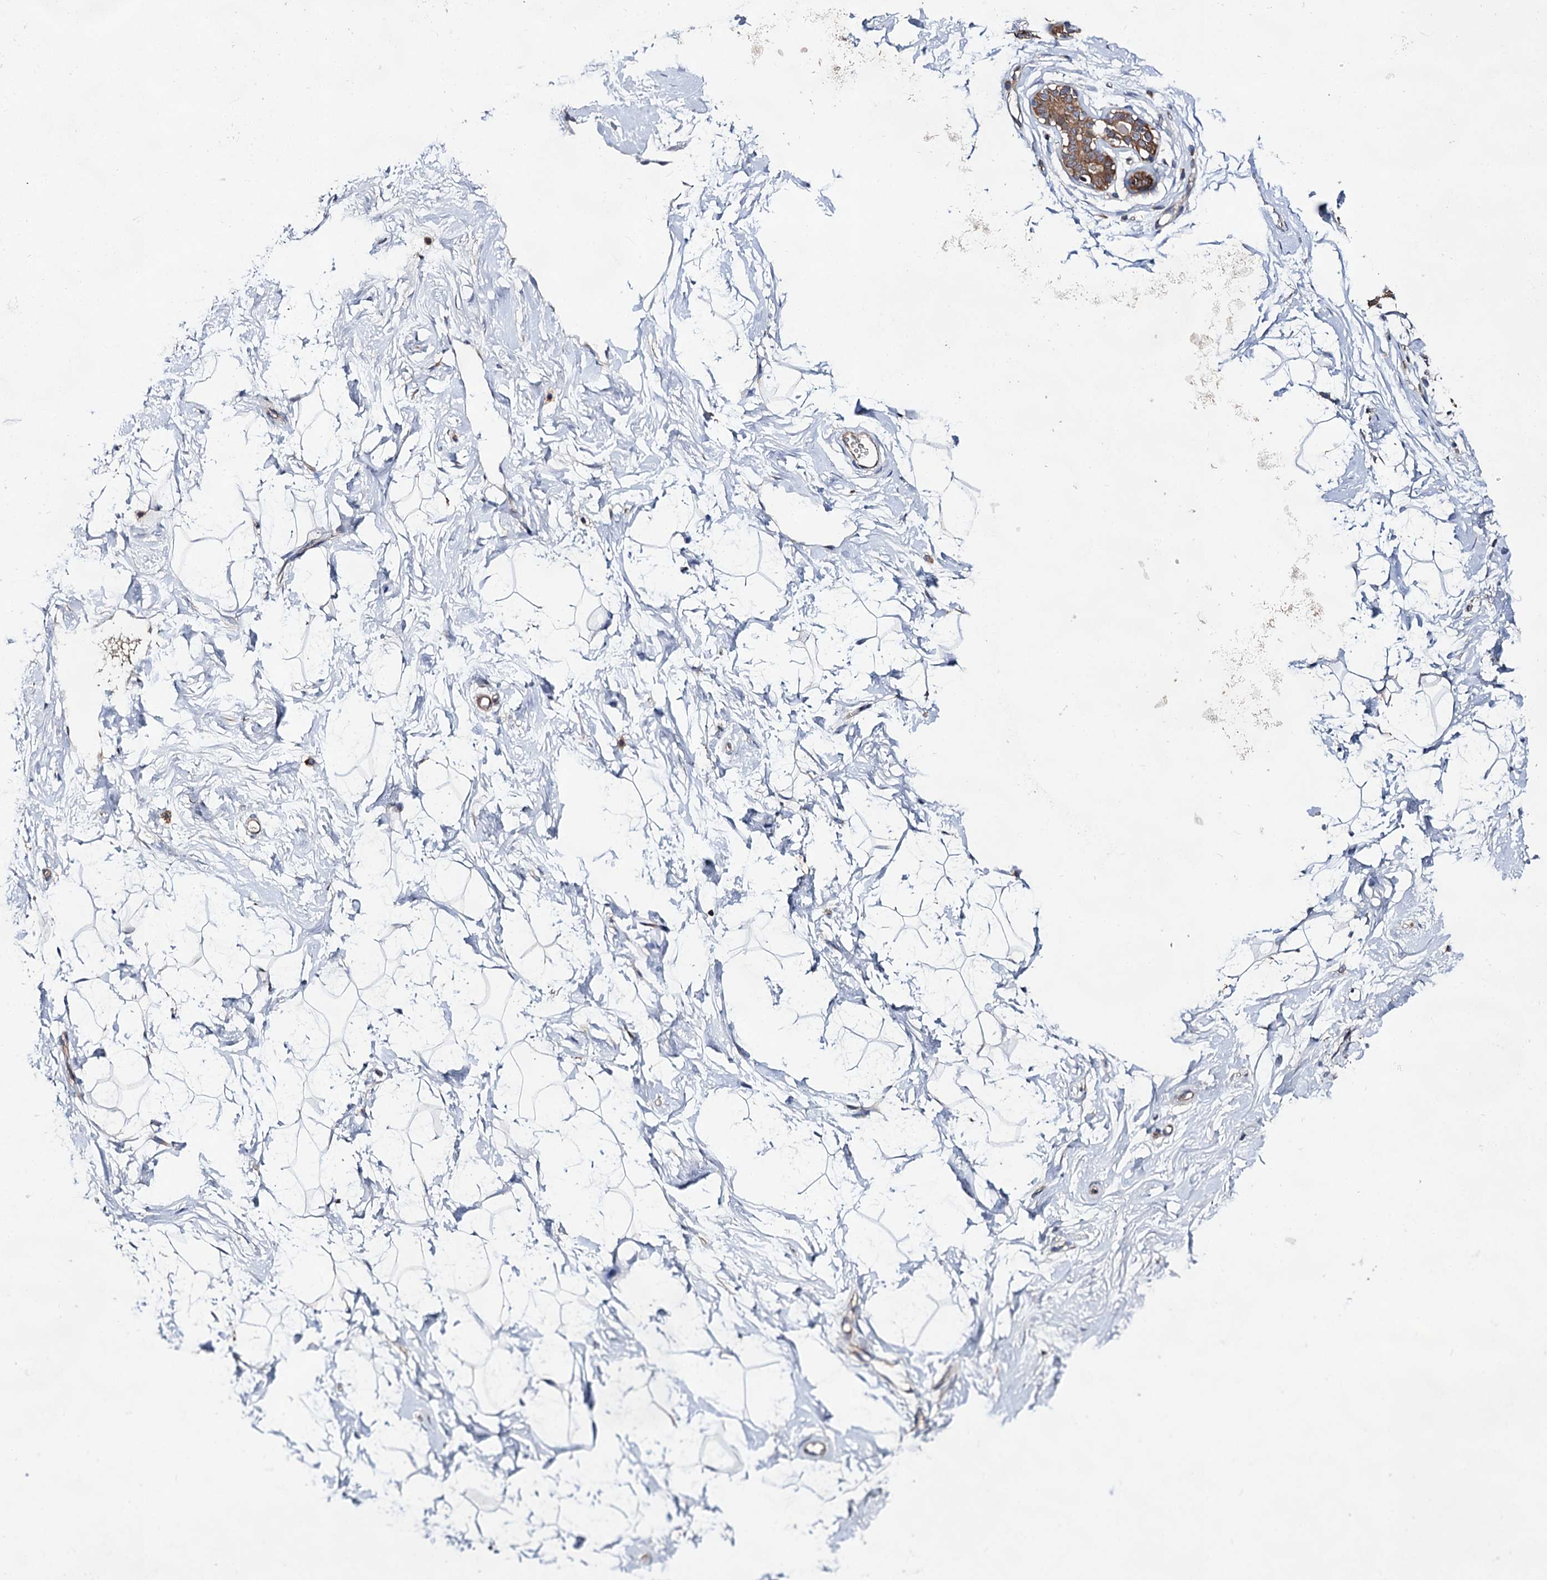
{"staining": {"intensity": "negative", "quantity": "none", "location": "none"}, "tissue": "breast", "cell_type": "Adipocytes", "image_type": "normal", "snomed": [{"axis": "morphology", "description": "Normal tissue, NOS"}, {"axis": "morphology", "description": "Adenoma, NOS"}, {"axis": "topography", "description": "Breast"}], "caption": "Immunohistochemistry histopathology image of benign human breast stained for a protein (brown), which reveals no positivity in adipocytes.", "gene": "NAA25", "patient": {"sex": "female", "age": 23}}